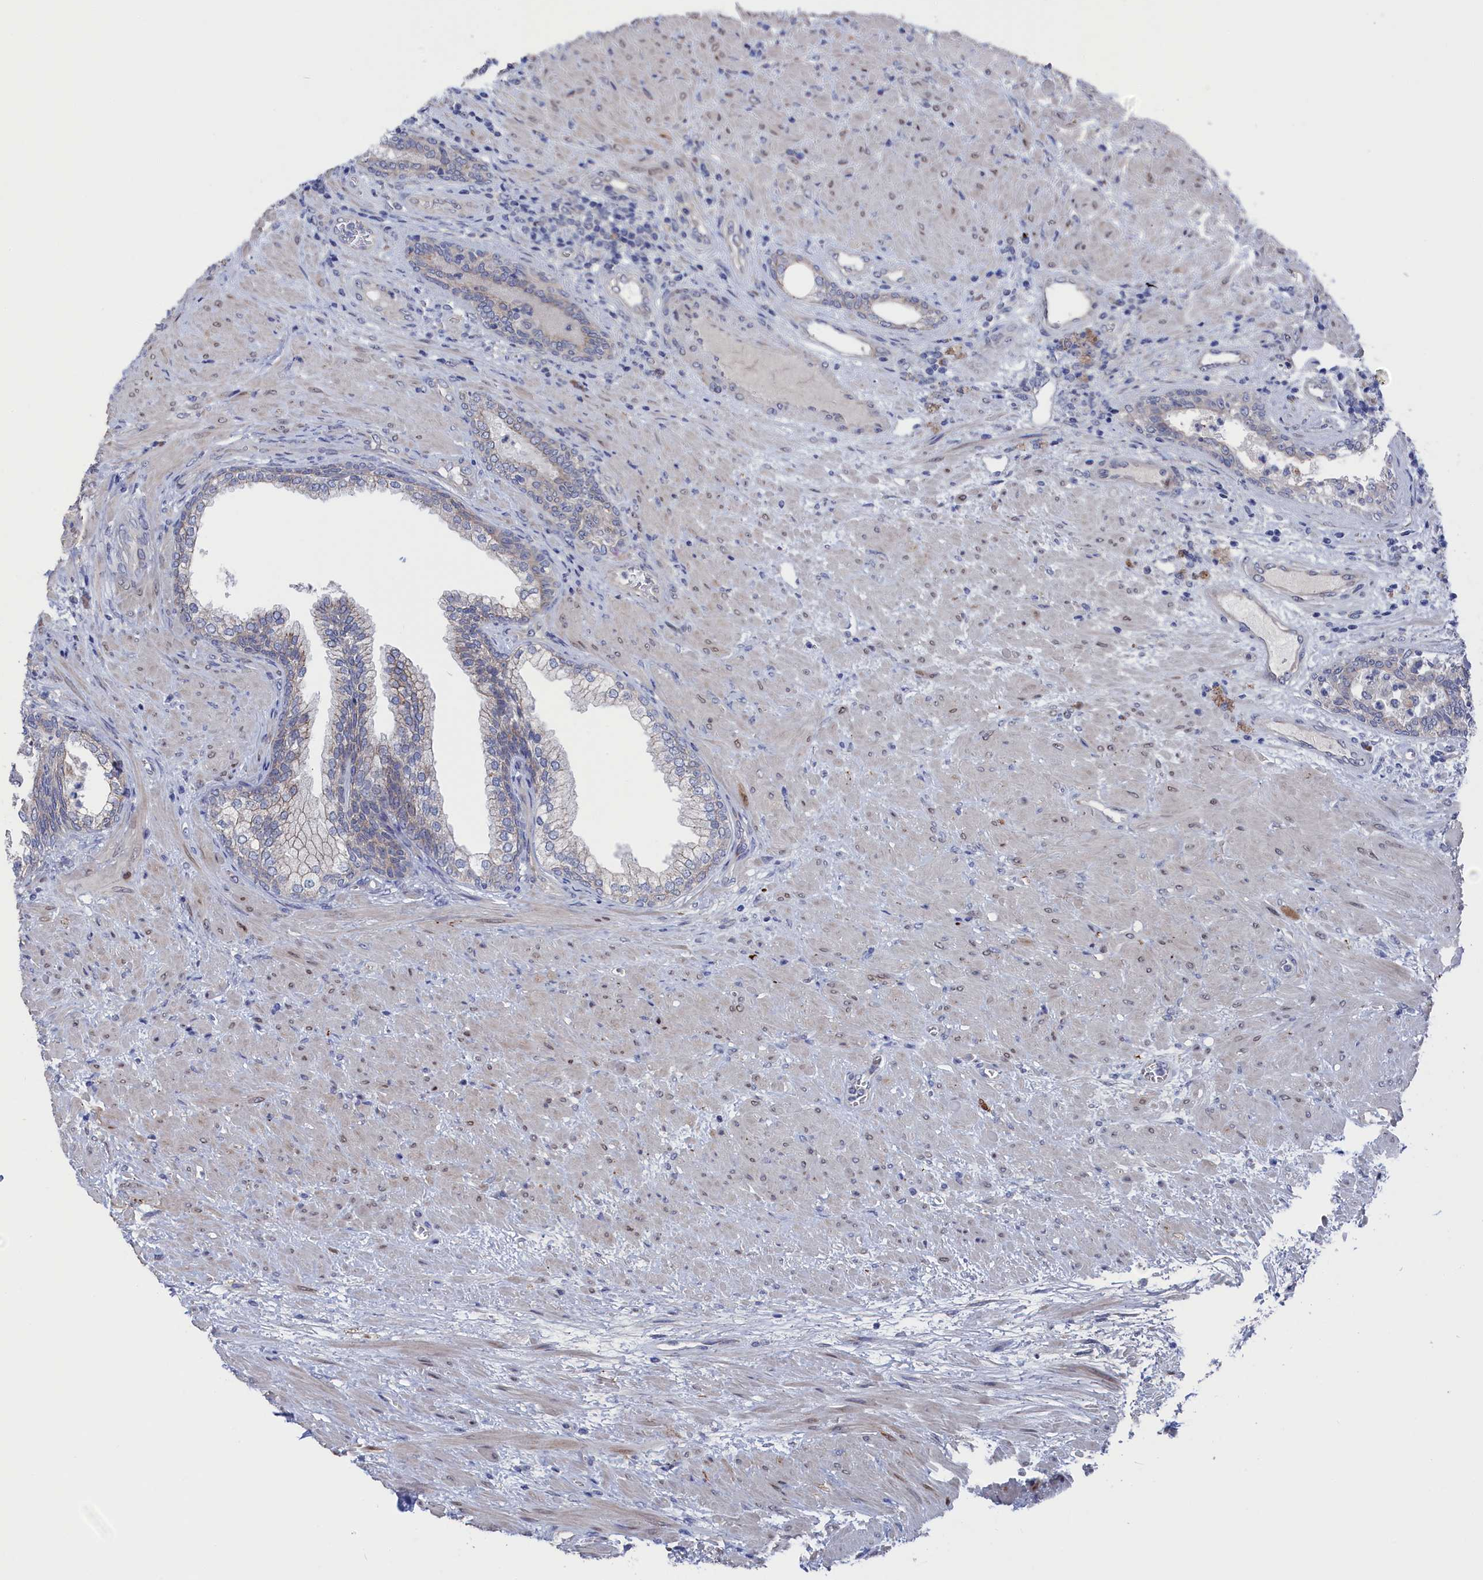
{"staining": {"intensity": "weak", "quantity": "<25%", "location": "cytoplasmic/membranous"}, "tissue": "prostate", "cell_type": "Glandular cells", "image_type": "normal", "snomed": [{"axis": "morphology", "description": "Normal tissue, NOS"}, {"axis": "topography", "description": "Prostate"}], "caption": "The histopathology image exhibits no staining of glandular cells in benign prostate.", "gene": "TMEM161A", "patient": {"sex": "male", "age": 76}}